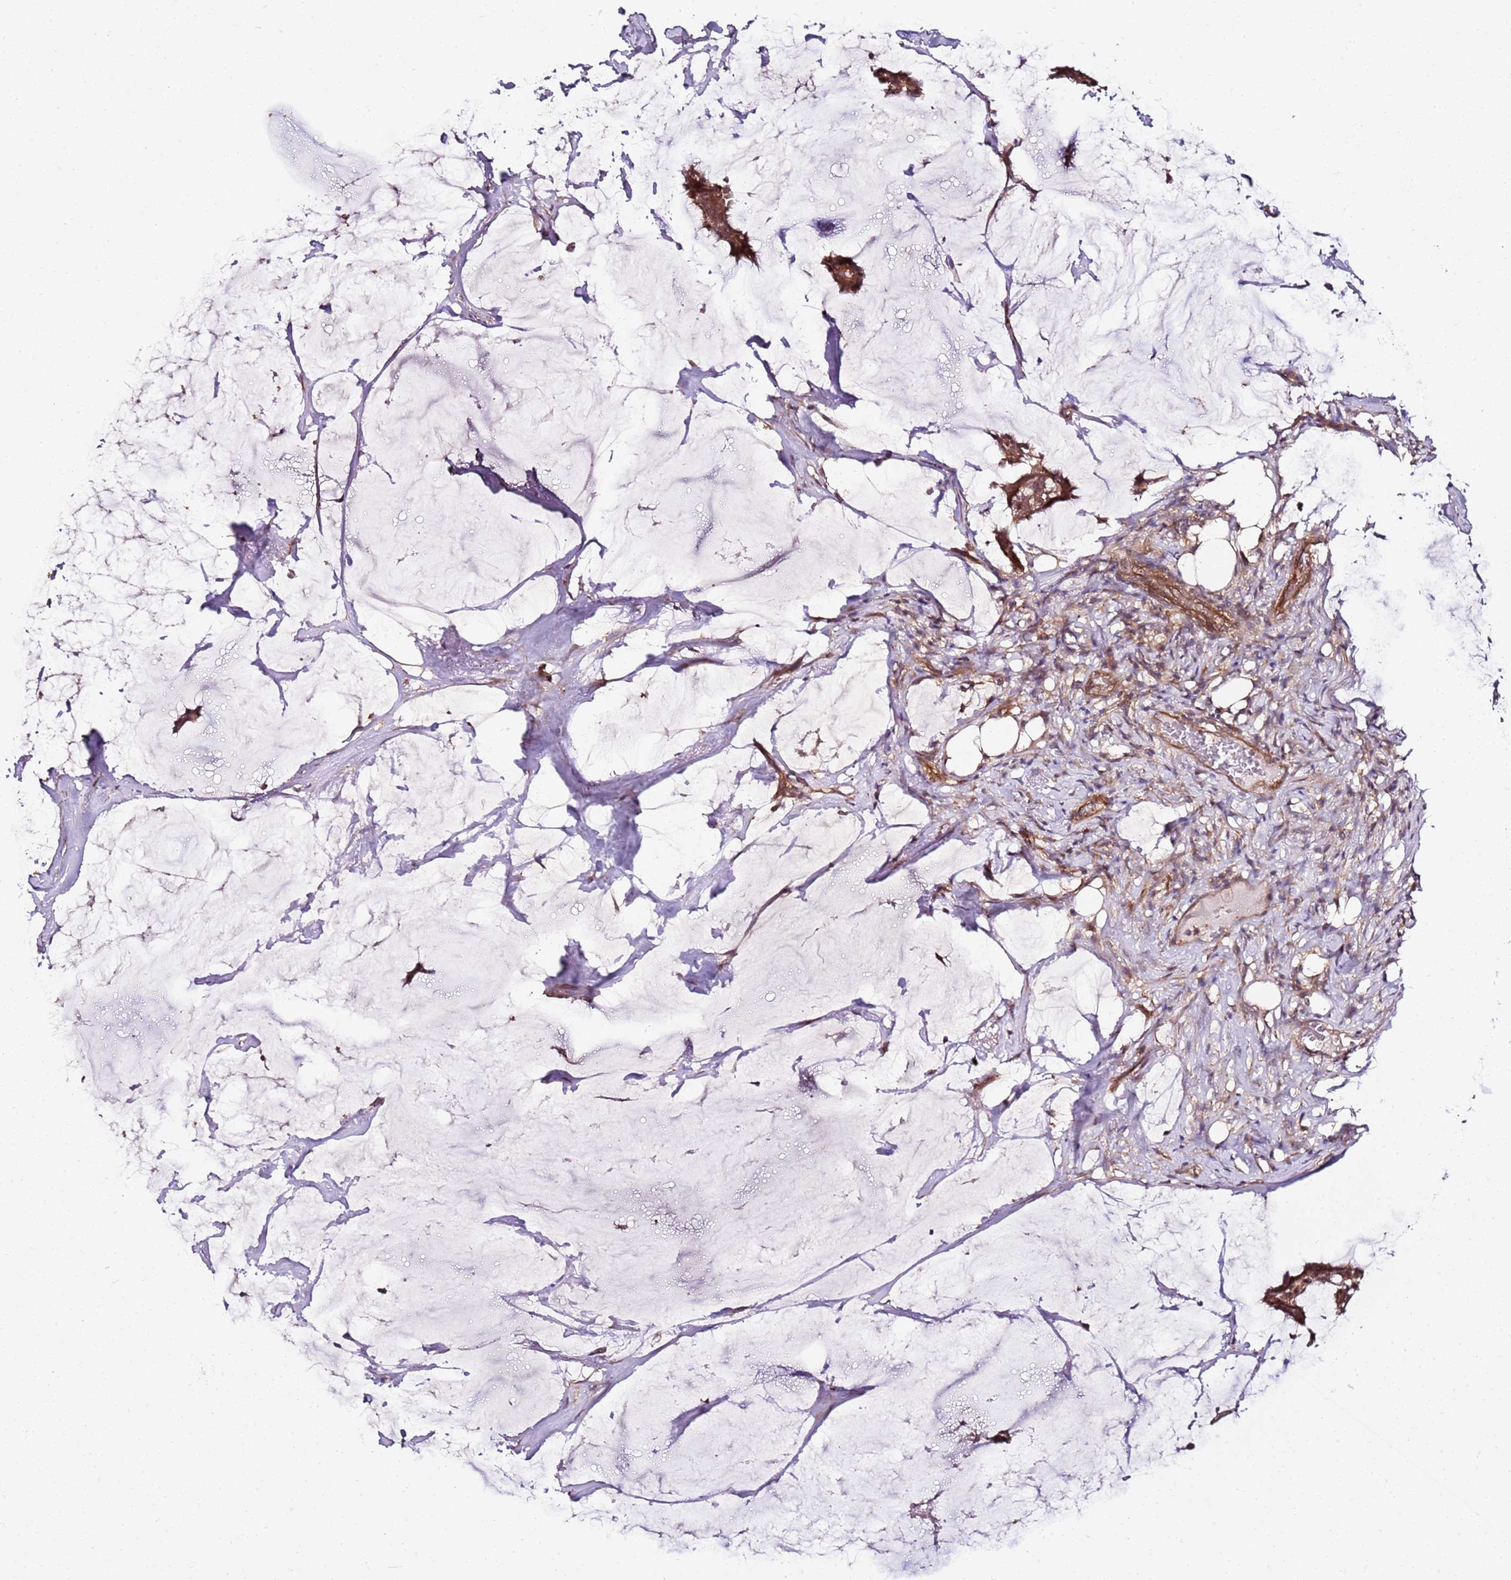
{"staining": {"intensity": "moderate", "quantity": ">75%", "location": "cytoplasmic/membranous"}, "tissue": "breast cancer", "cell_type": "Tumor cells", "image_type": "cancer", "snomed": [{"axis": "morphology", "description": "Duct carcinoma"}, {"axis": "topography", "description": "Breast"}], "caption": "Protein staining of breast infiltrating ductal carcinoma tissue reveals moderate cytoplasmic/membranous positivity in about >75% of tumor cells.", "gene": "CCNYL1", "patient": {"sex": "female", "age": 93}}